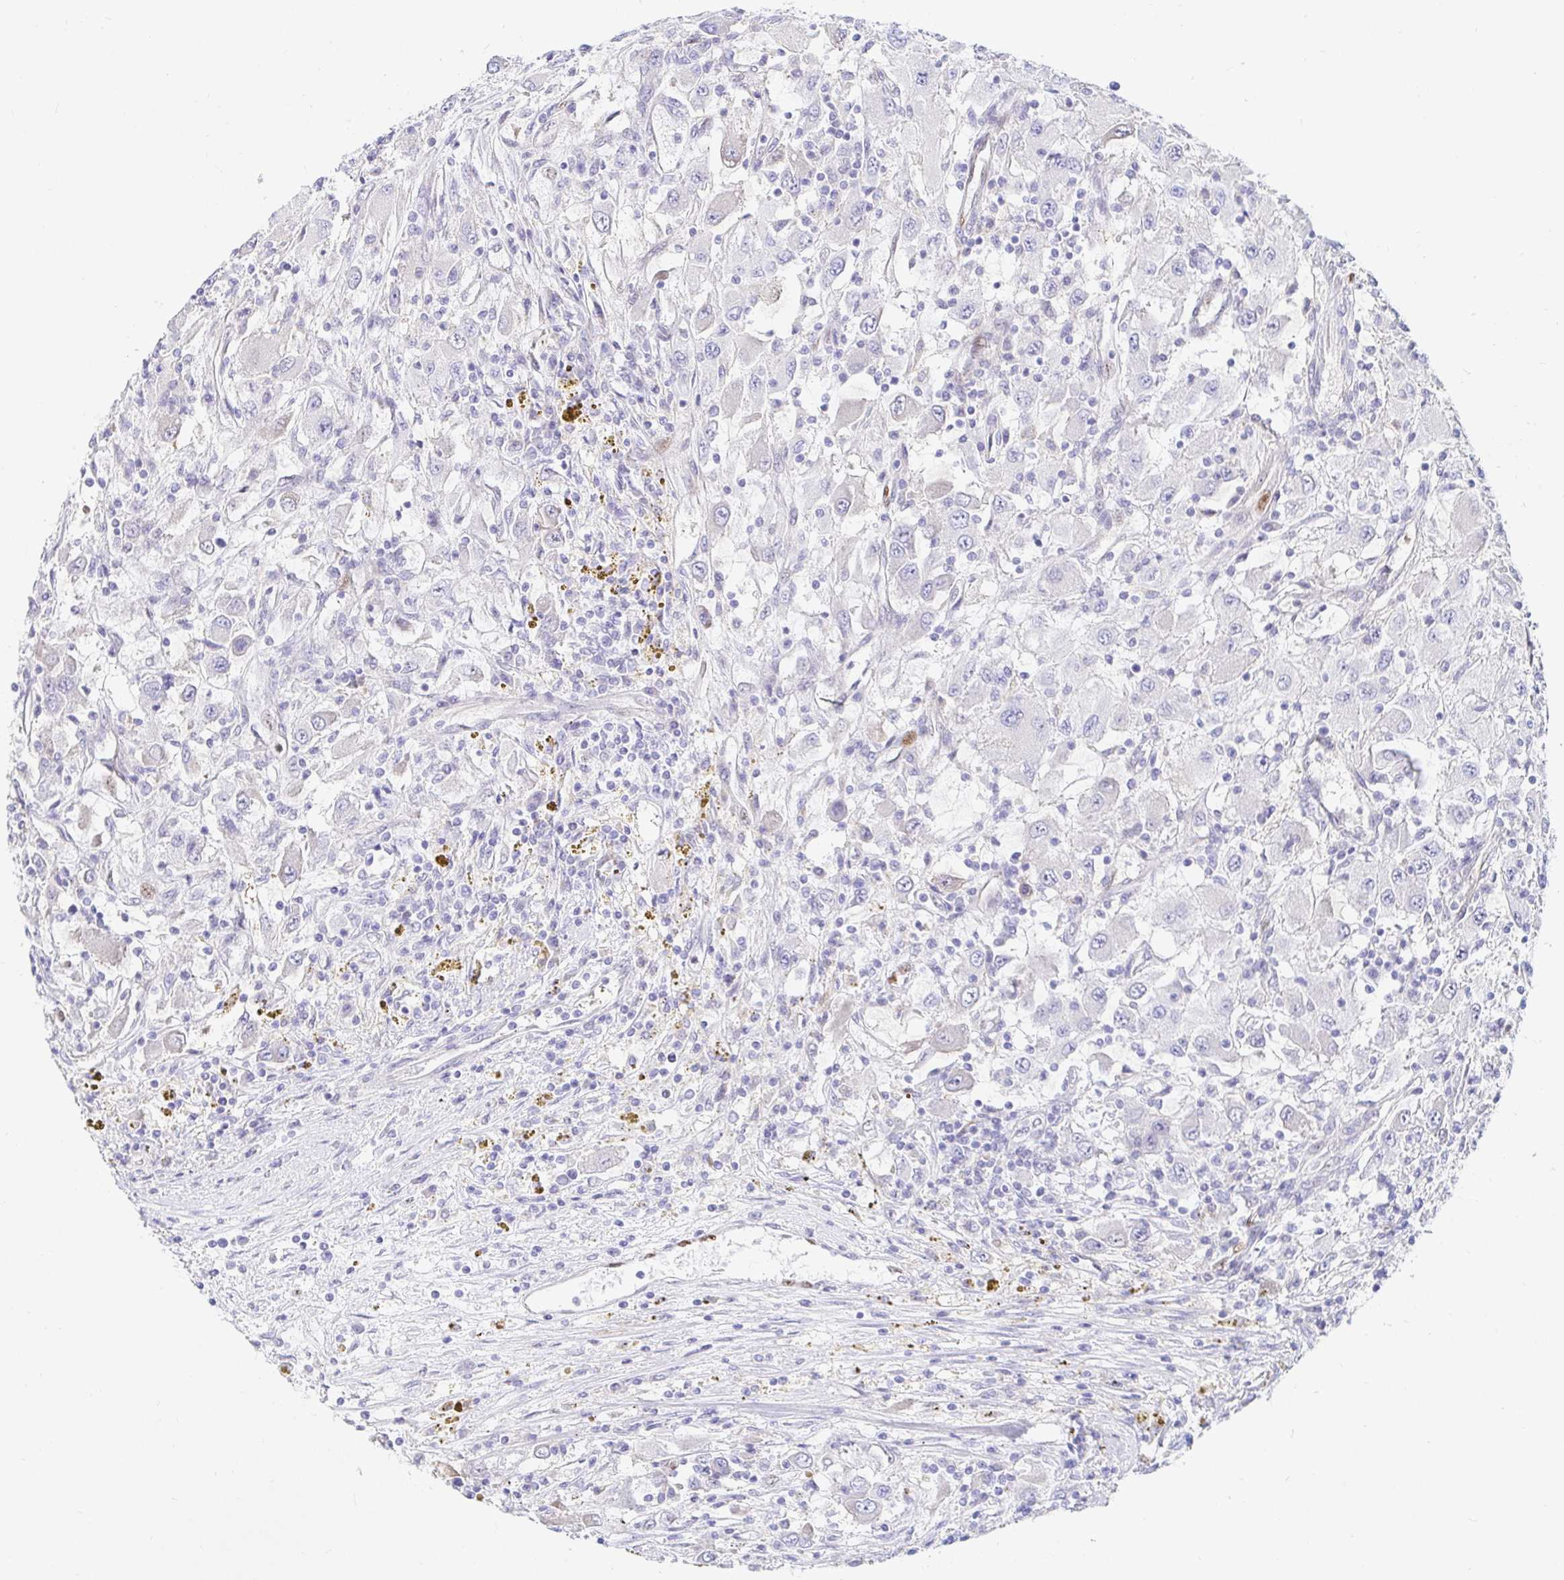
{"staining": {"intensity": "negative", "quantity": "none", "location": "none"}, "tissue": "renal cancer", "cell_type": "Tumor cells", "image_type": "cancer", "snomed": [{"axis": "morphology", "description": "Adenocarcinoma, NOS"}, {"axis": "topography", "description": "Kidney"}], "caption": "Immunohistochemistry histopathology image of human renal adenocarcinoma stained for a protein (brown), which exhibits no positivity in tumor cells.", "gene": "HINFP", "patient": {"sex": "female", "age": 67}}